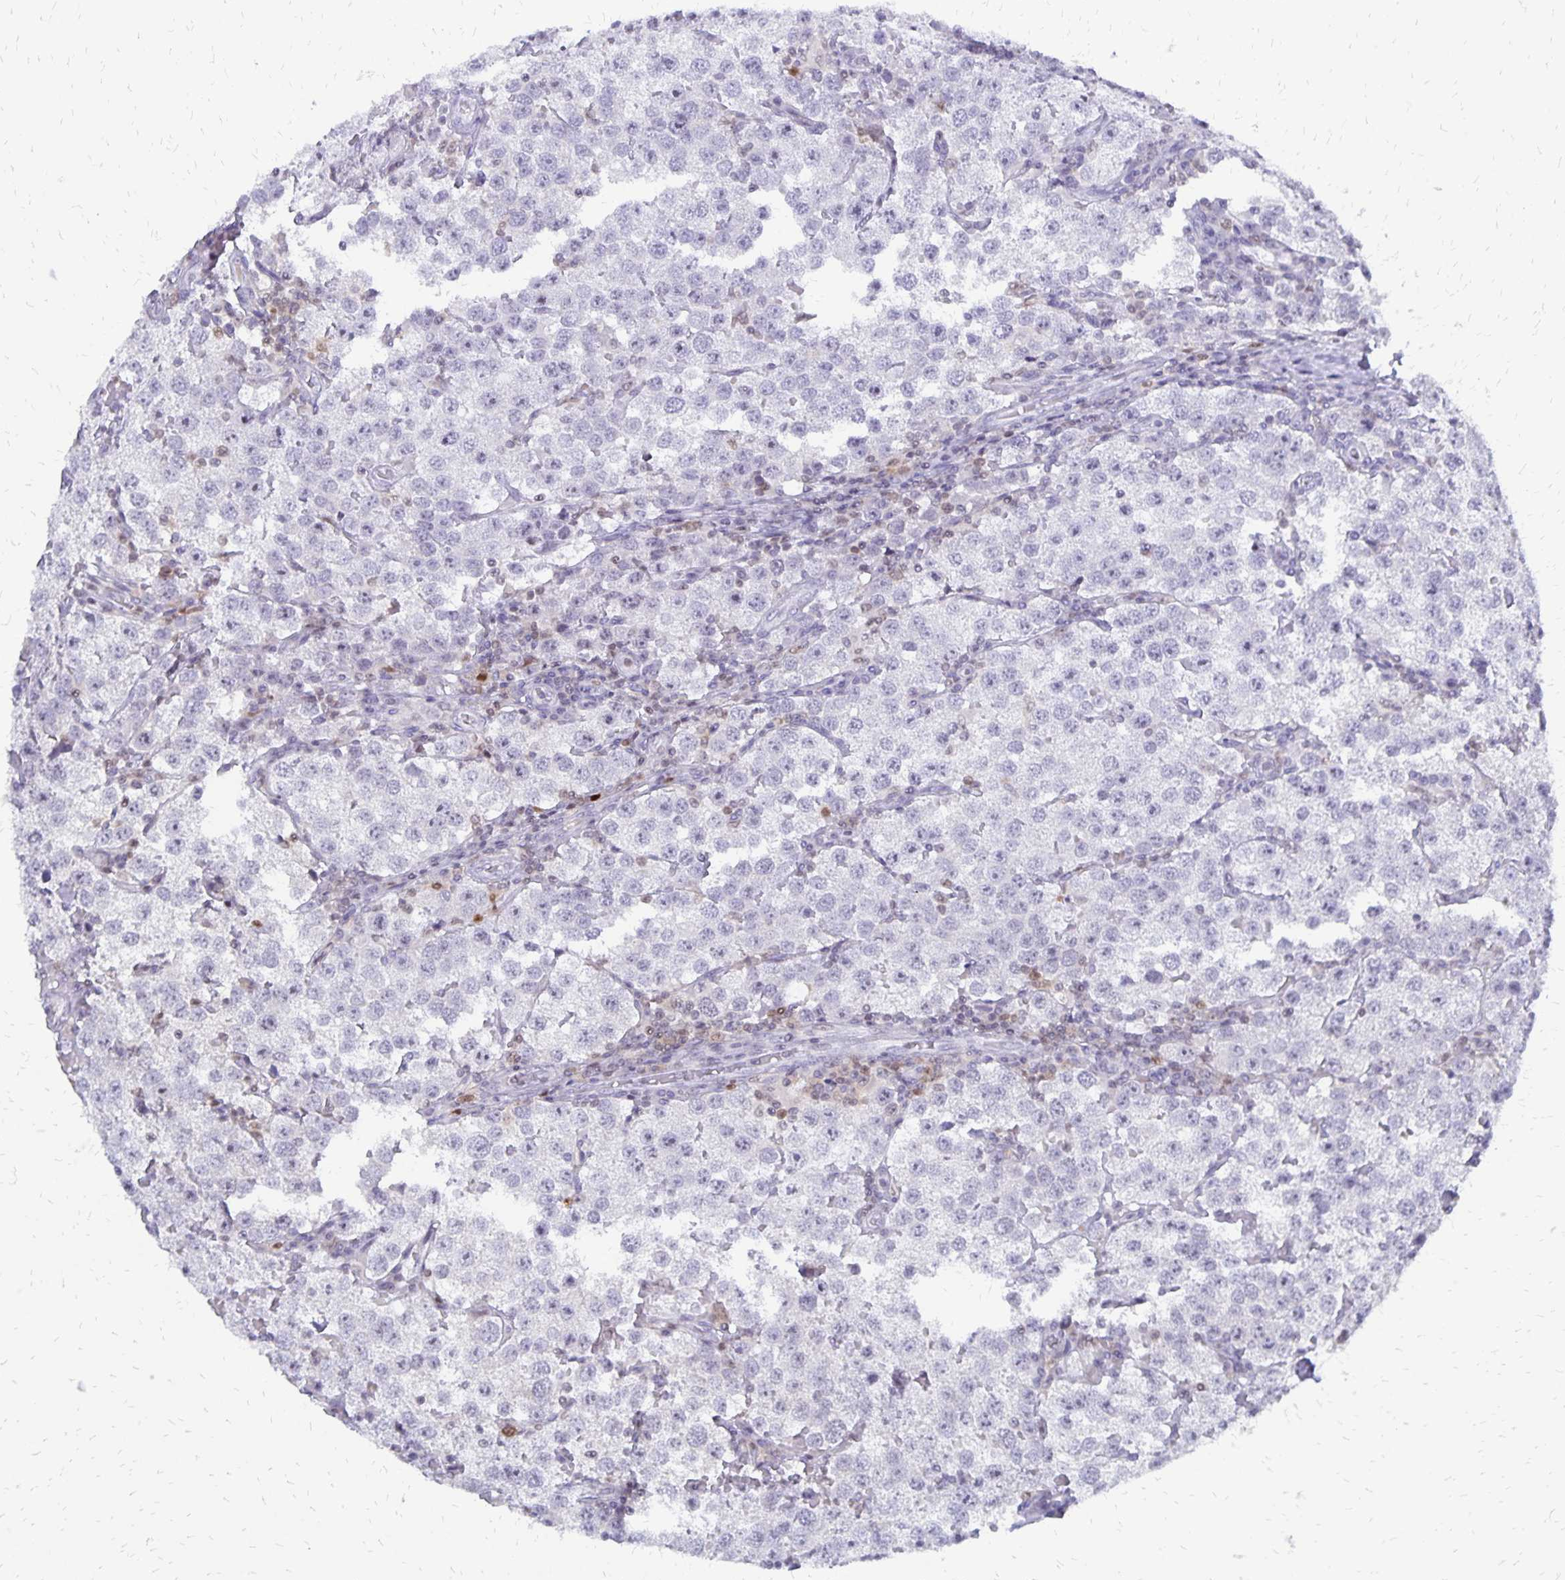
{"staining": {"intensity": "negative", "quantity": "none", "location": "none"}, "tissue": "testis cancer", "cell_type": "Tumor cells", "image_type": "cancer", "snomed": [{"axis": "morphology", "description": "Seminoma, NOS"}, {"axis": "topography", "description": "Testis"}], "caption": "This is an immunohistochemistry histopathology image of testis seminoma. There is no expression in tumor cells.", "gene": "DCK", "patient": {"sex": "male", "age": 37}}